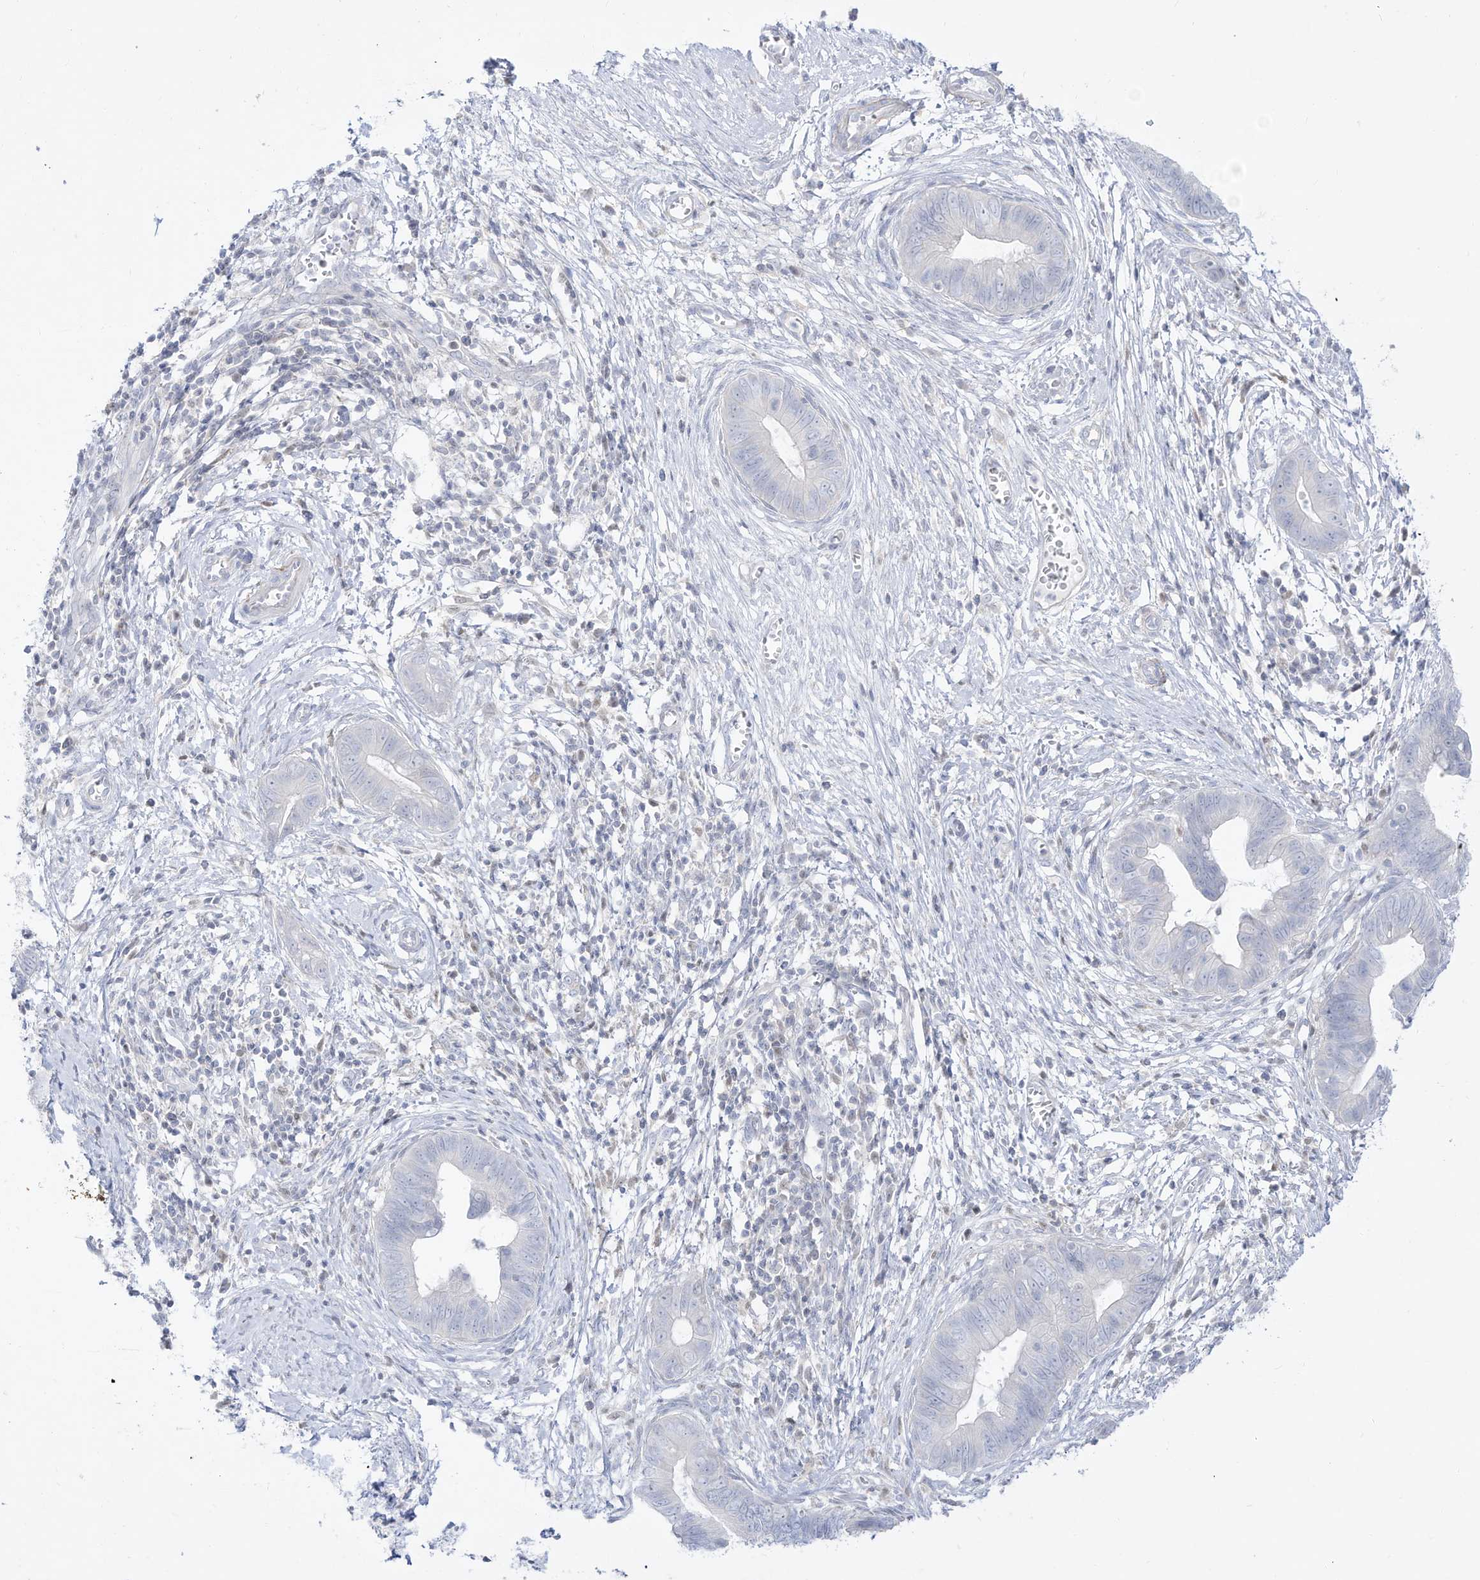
{"staining": {"intensity": "negative", "quantity": "none", "location": "none"}, "tissue": "cervical cancer", "cell_type": "Tumor cells", "image_type": "cancer", "snomed": [{"axis": "morphology", "description": "Adenocarcinoma, NOS"}, {"axis": "topography", "description": "Cervix"}], "caption": "There is no significant staining in tumor cells of cervical adenocarcinoma.", "gene": "DMKN", "patient": {"sex": "female", "age": 44}}